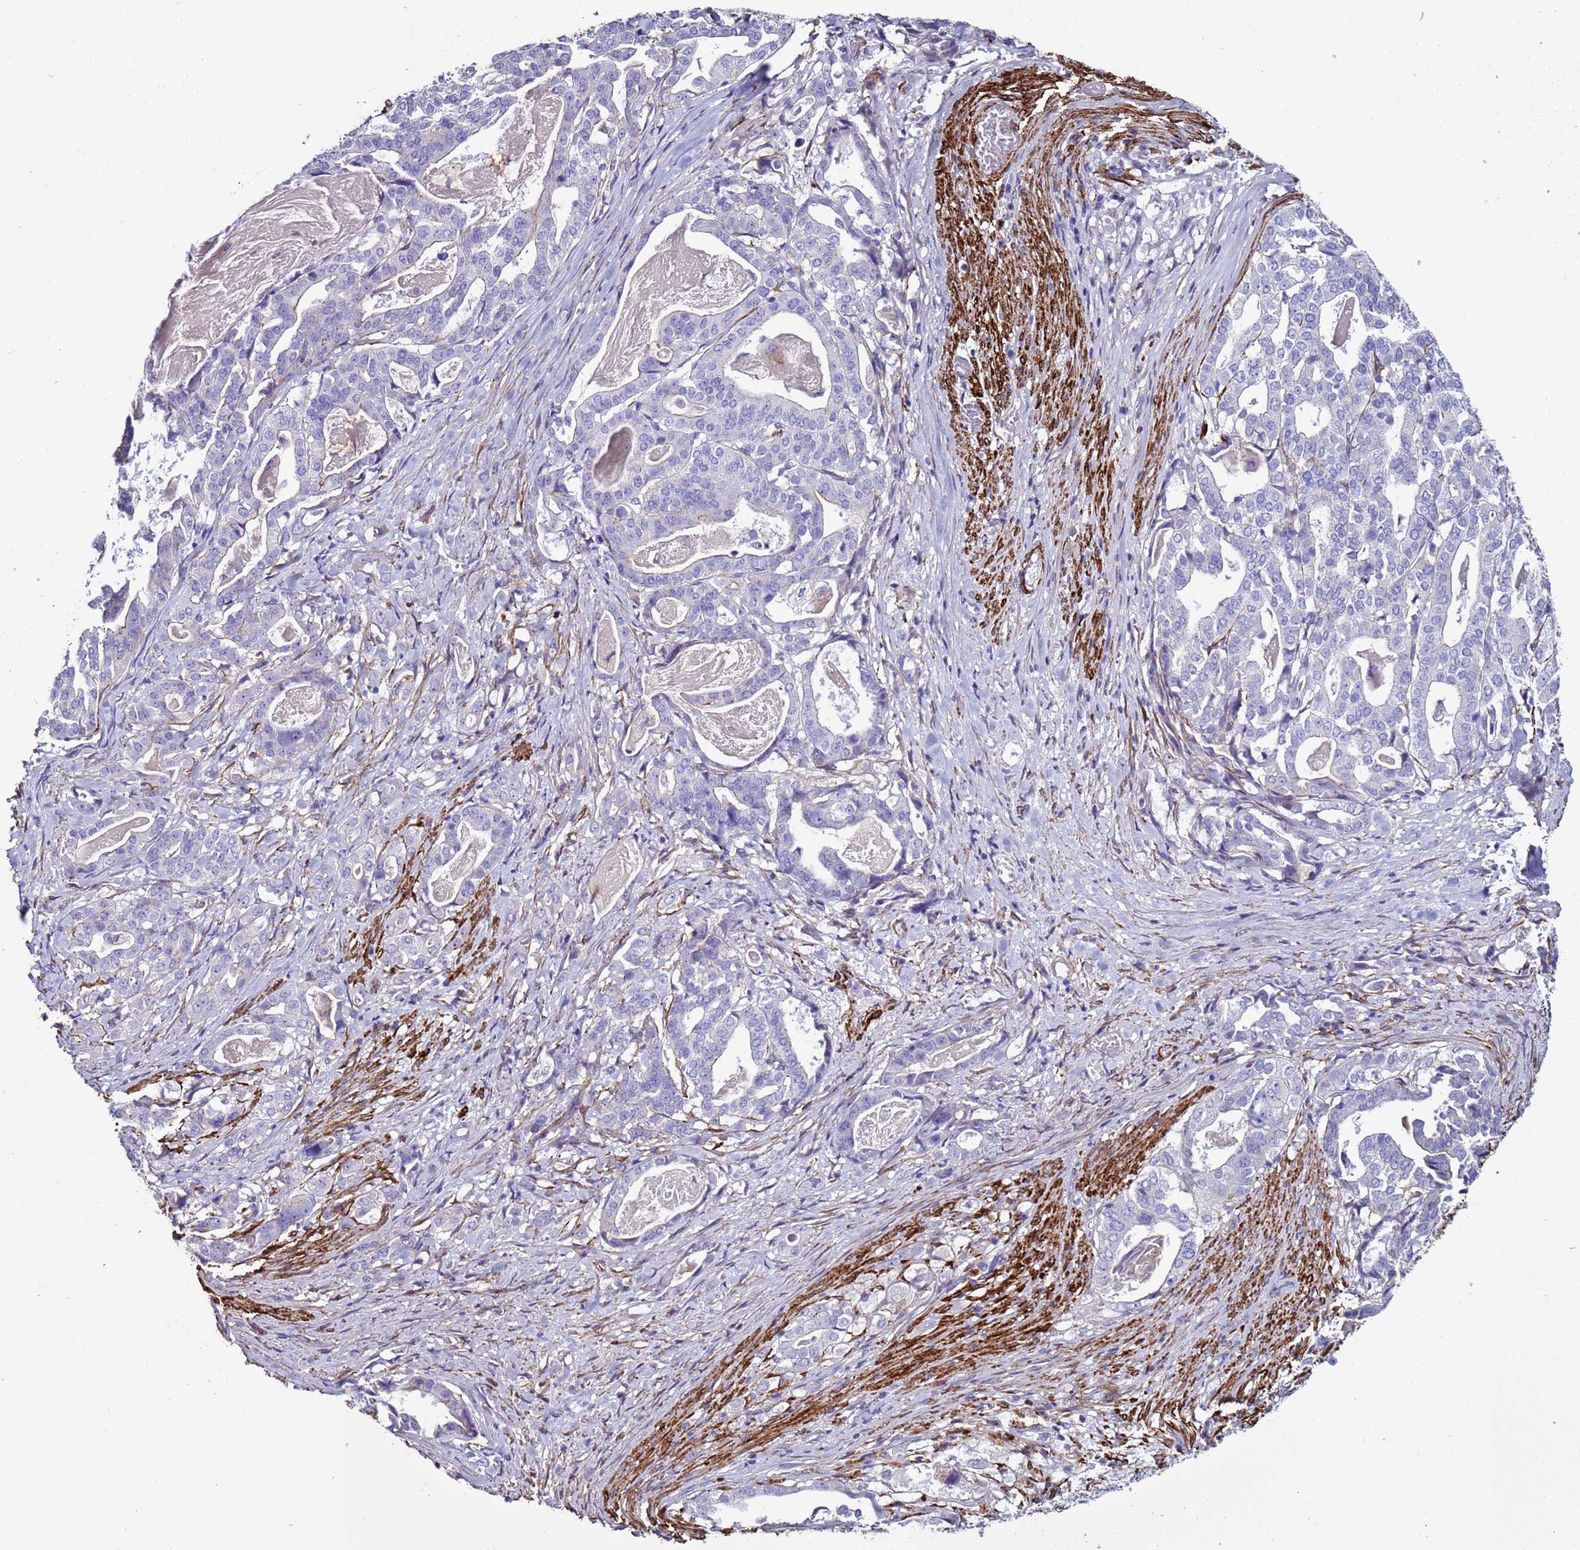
{"staining": {"intensity": "negative", "quantity": "none", "location": "none"}, "tissue": "stomach cancer", "cell_type": "Tumor cells", "image_type": "cancer", "snomed": [{"axis": "morphology", "description": "Adenocarcinoma, NOS"}, {"axis": "topography", "description": "Stomach"}], "caption": "This is an immunohistochemistry (IHC) micrograph of human adenocarcinoma (stomach). There is no expression in tumor cells.", "gene": "RABL2B", "patient": {"sex": "male", "age": 48}}